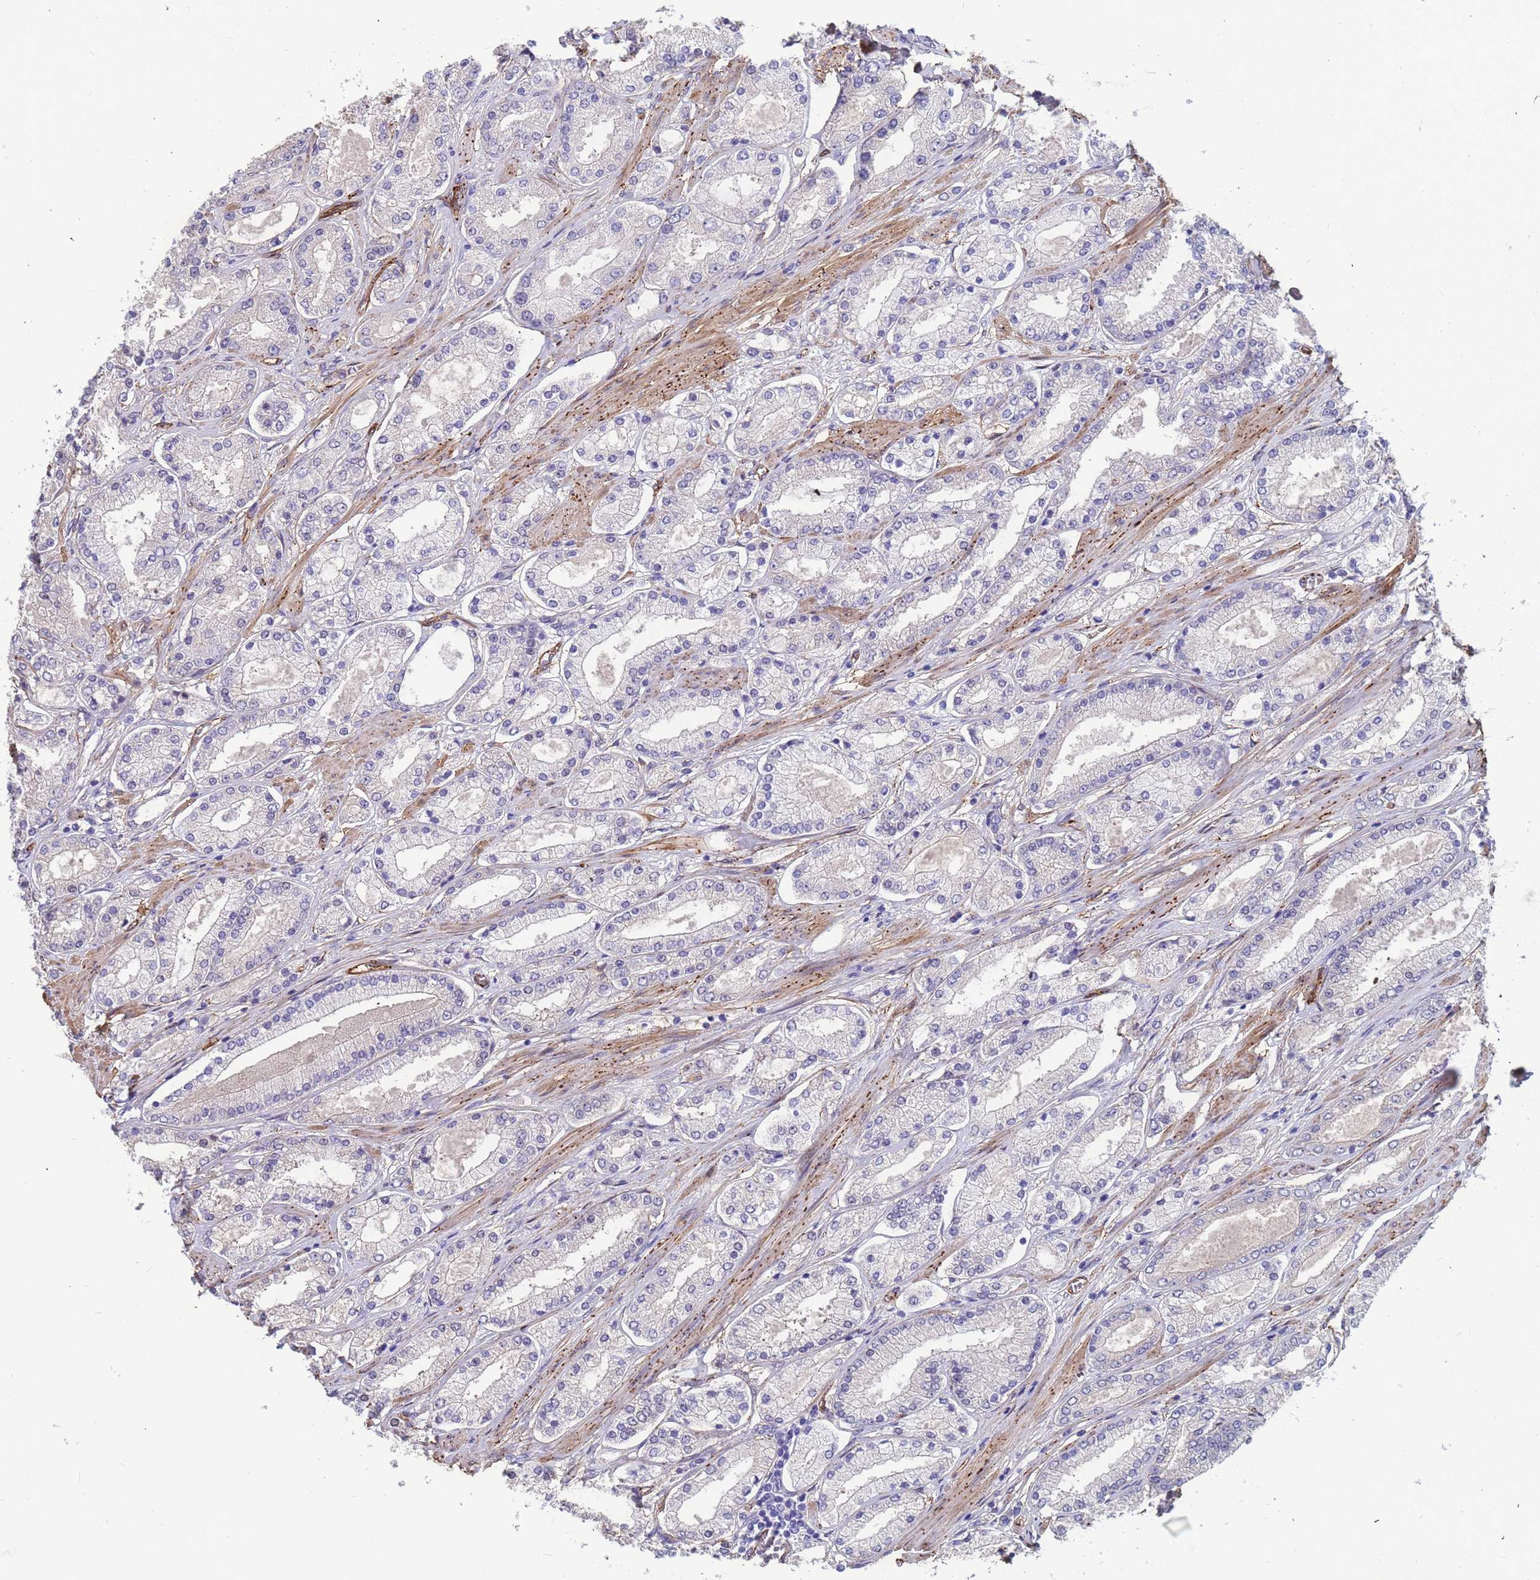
{"staining": {"intensity": "negative", "quantity": "none", "location": "none"}, "tissue": "prostate cancer", "cell_type": "Tumor cells", "image_type": "cancer", "snomed": [{"axis": "morphology", "description": "Adenocarcinoma, High grade"}, {"axis": "topography", "description": "Prostate"}], "caption": "DAB immunohistochemical staining of human prostate cancer demonstrates no significant expression in tumor cells.", "gene": "EHD2", "patient": {"sex": "male", "age": 69}}